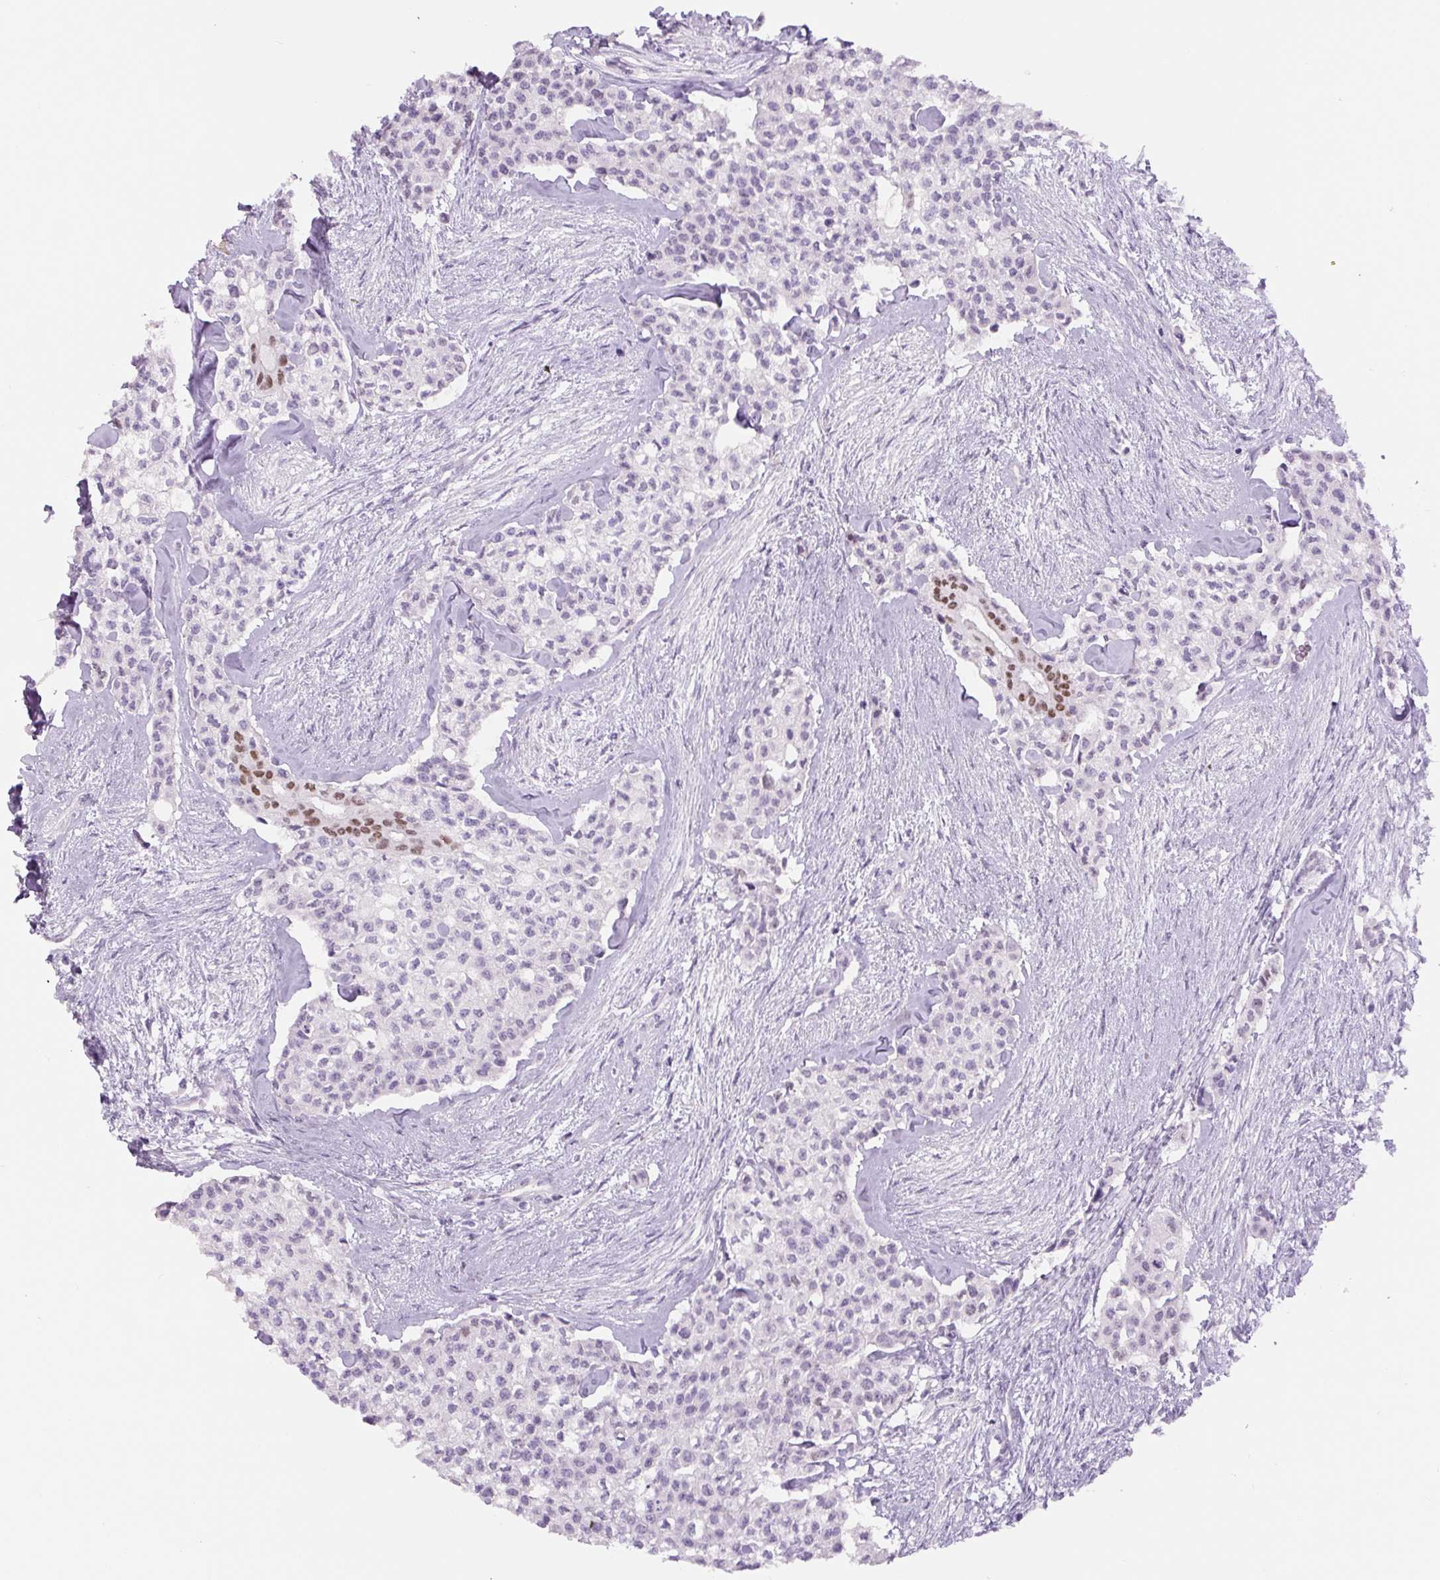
{"staining": {"intensity": "moderate", "quantity": "<25%", "location": "nuclear"}, "tissue": "head and neck cancer", "cell_type": "Tumor cells", "image_type": "cancer", "snomed": [{"axis": "morphology", "description": "Adenocarcinoma, NOS"}, {"axis": "topography", "description": "Head-Neck"}], "caption": "Moderate nuclear staining is identified in about <25% of tumor cells in head and neck adenocarcinoma.", "gene": "SIX1", "patient": {"sex": "male", "age": 81}}